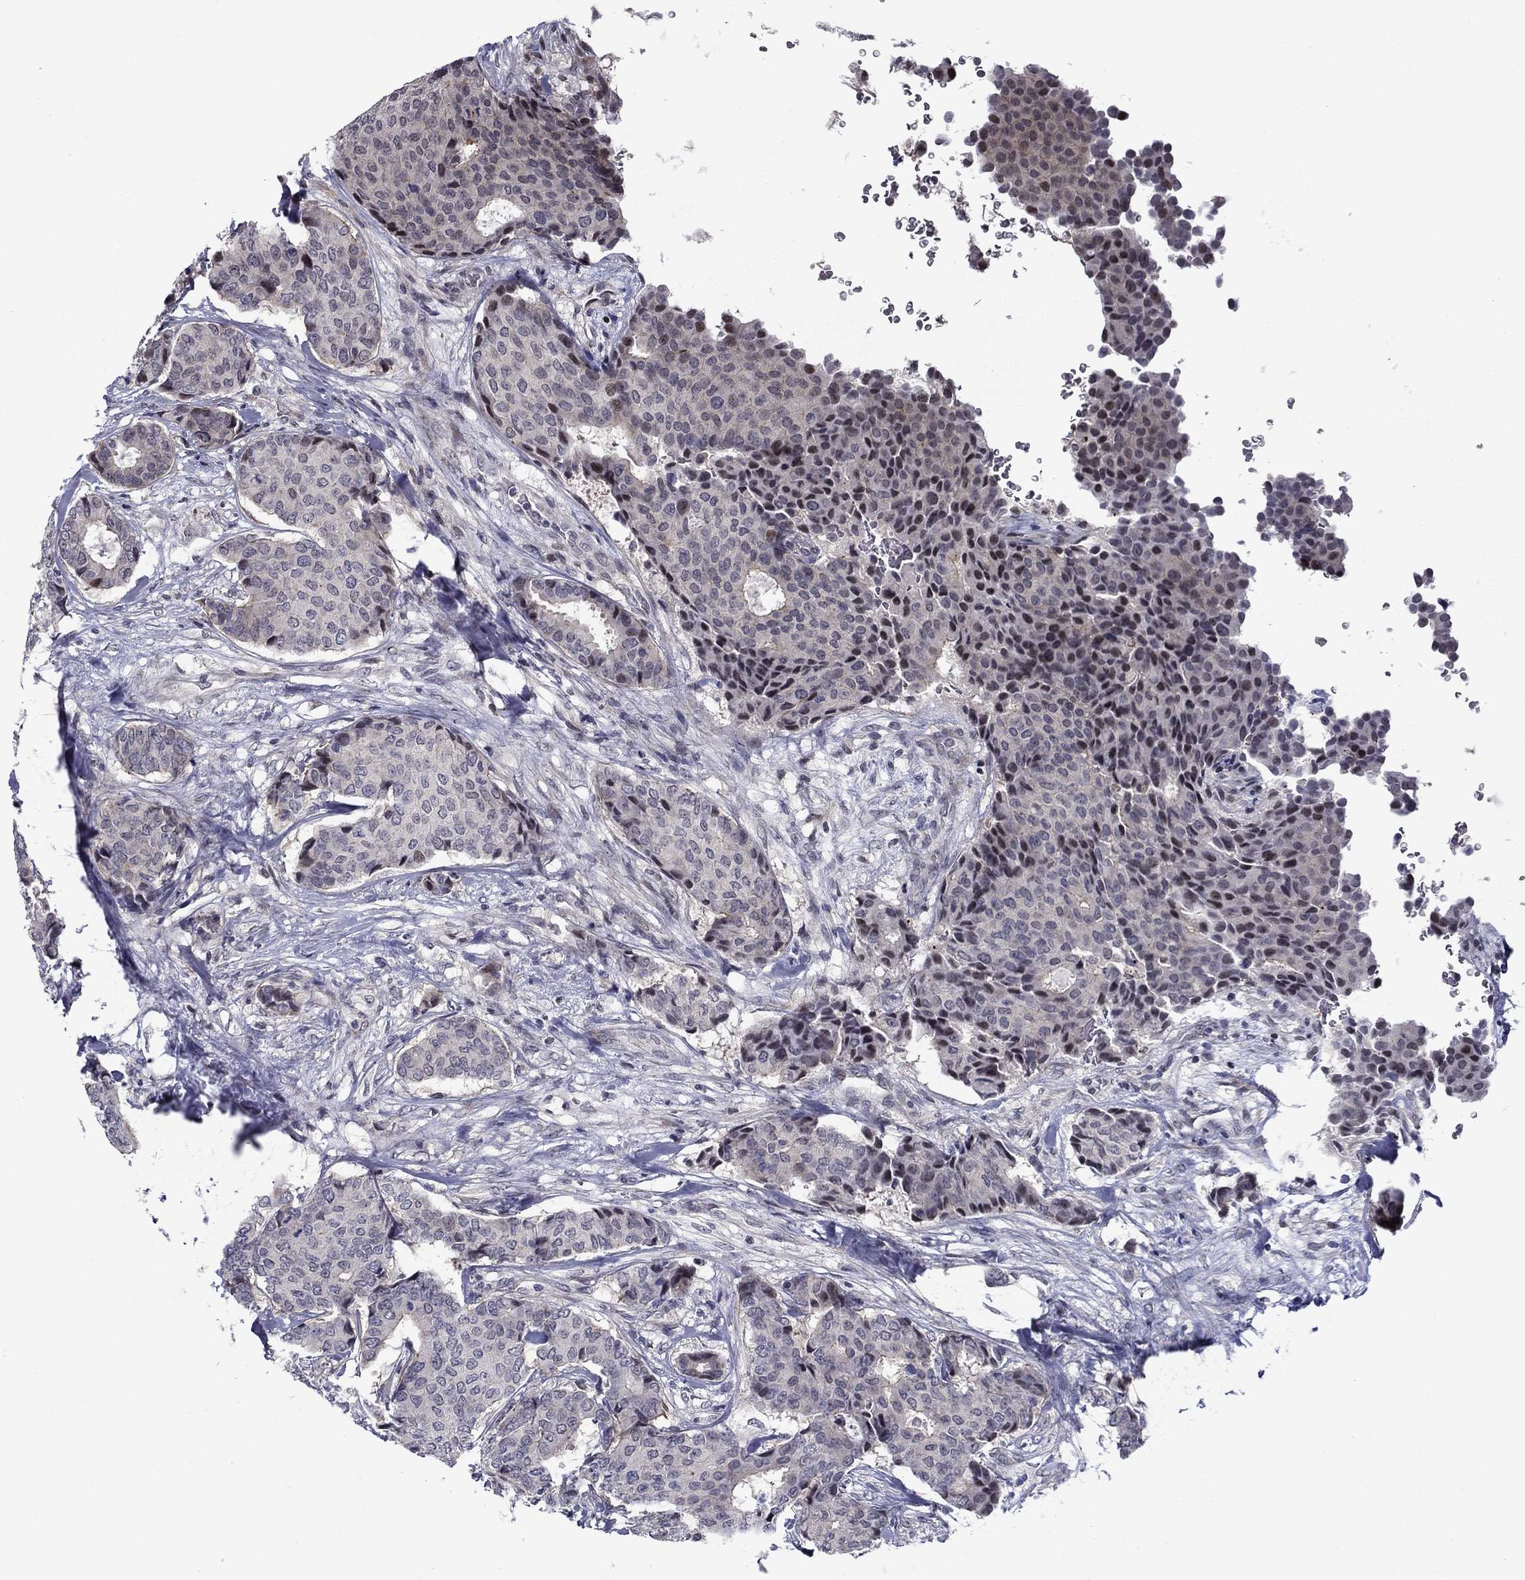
{"staining": {"intensity": "negative", "quantity": "none", "location": "none"}, "tissue": "breast cancer", "cell_type": "Tumor cells", "image_type": "cancer", "snomed": [{"axis": "morphology", "description": "Duct carcinoma"}, {"axis": "topography", "description": "Breast"}], "caption": "IHC image of invasive ductal carcinoma (breast) stained for a protein (brown), which displays no expression in tumor cells.", "gene": "B3GAT1", "patient": {"sex": "female", "age": 75}}